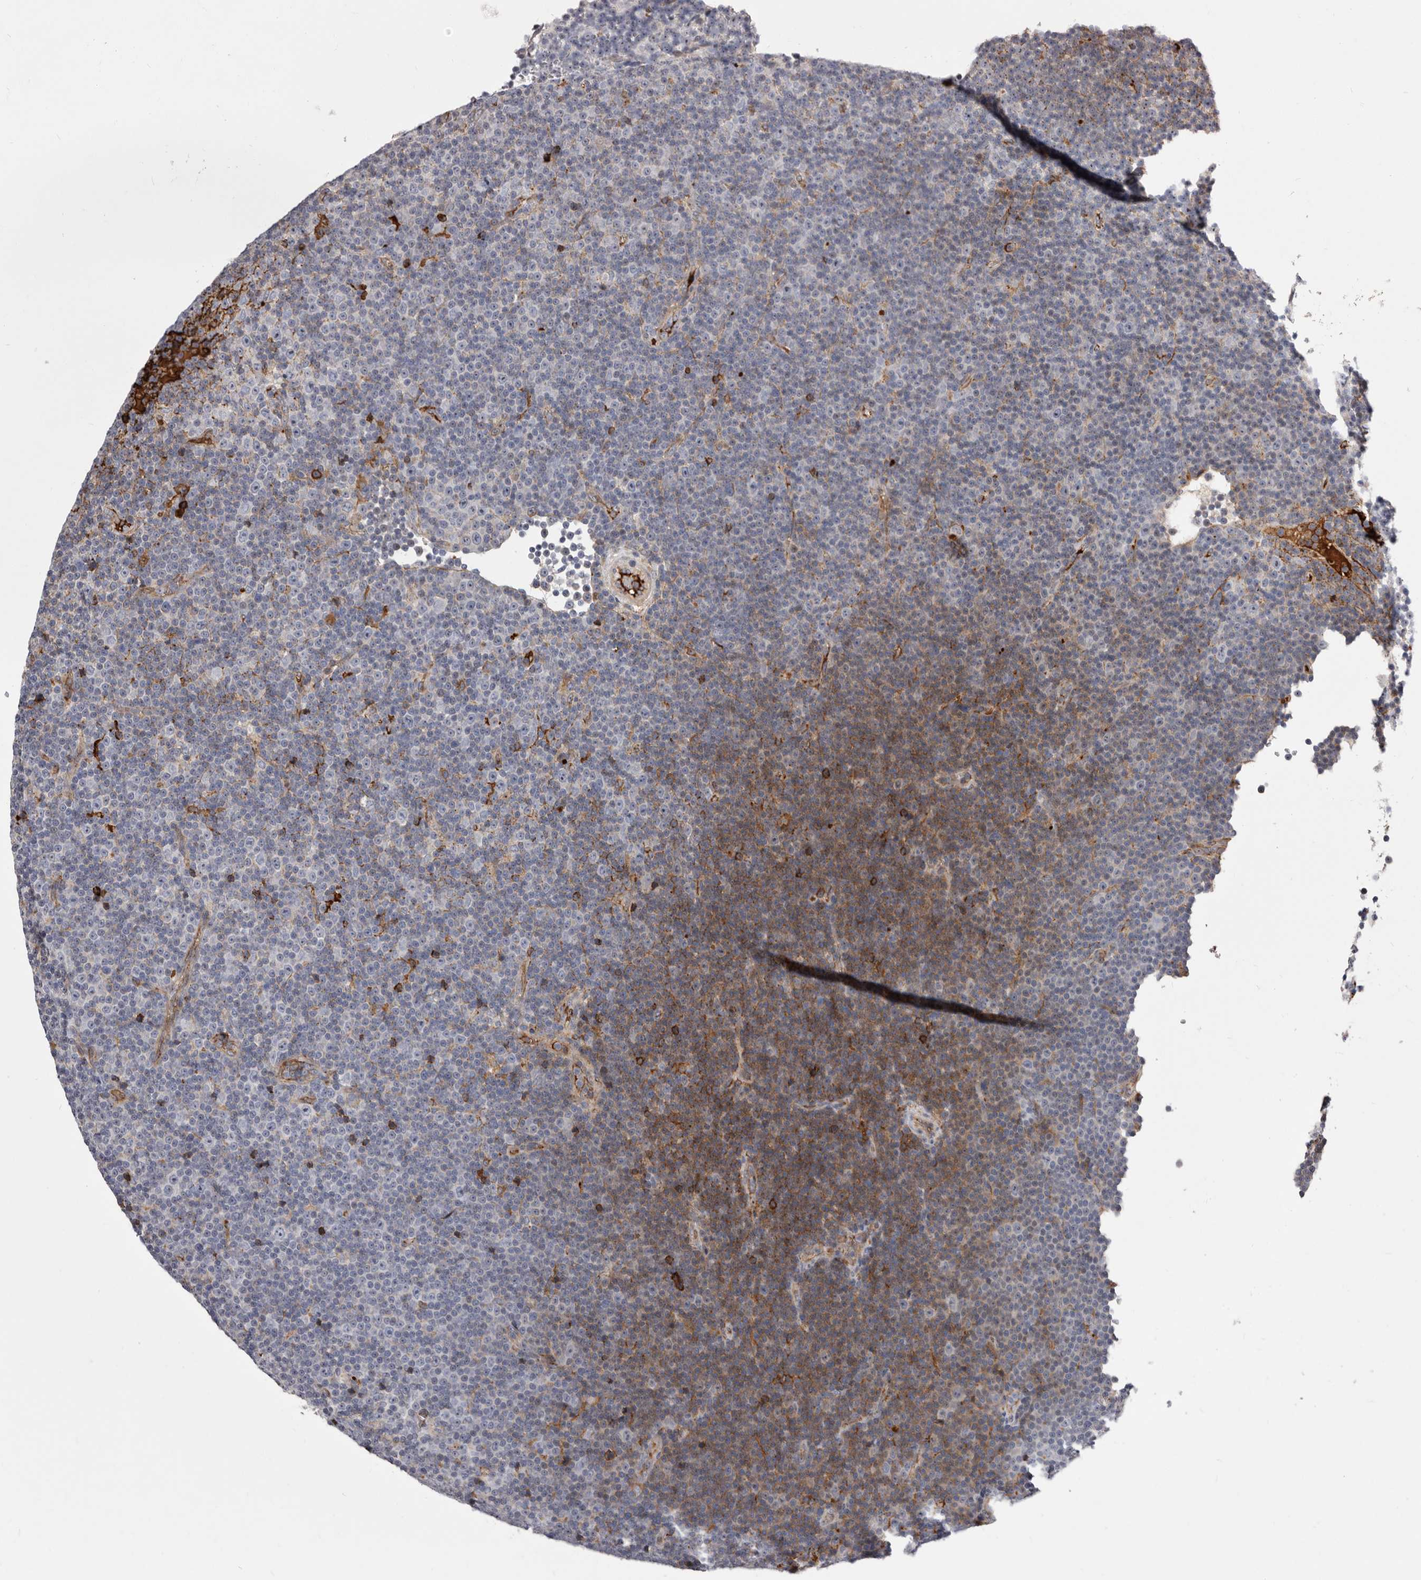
{"staining": {"intensity": "negative", "quantity": "none", "location": "none"}, "tissue": "lymphoma", "cell_type": "Tumor cells", "image_type": "cancer", "snomed": [{"axis": "morphology", "description": "Malignant lymphoma, non-Hodgkin's type, Low grade"}, {"axis": "topography", "description": "Lymph node"}], "caption": "An immunohistochemistry image of low-grade malignant lymphoma, non-Hodgkin's type is shown. There is no staining in tumor cells of low-grade malignant lymphoma, non-Hodgkin's type.", "gene": "NUBPL", "patient": {"sex": "female", "age": 67}}